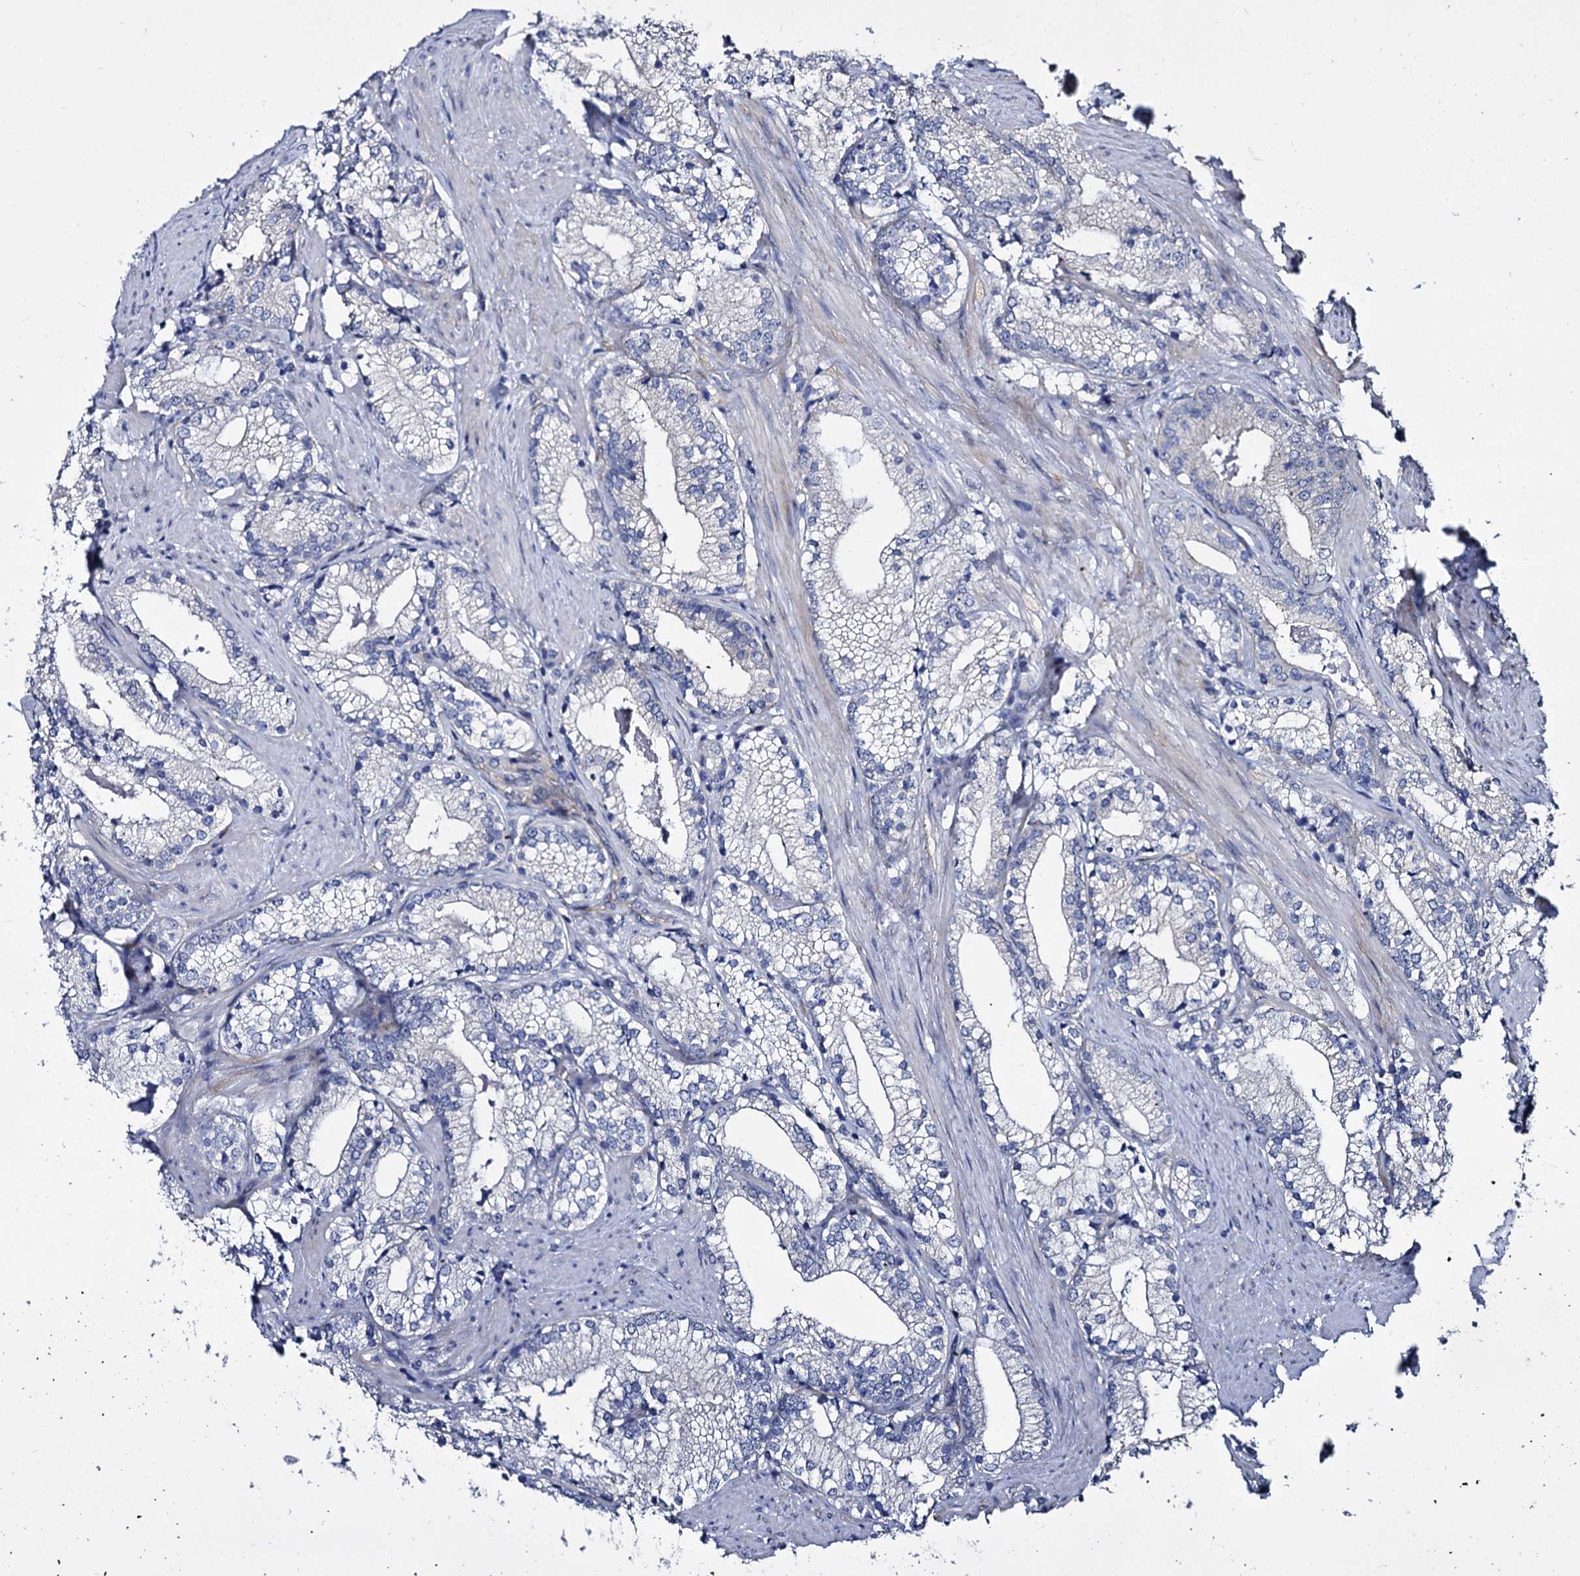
{"staining": {"intensity": "negative", "quantity": "none", "location": "none"}, "tissue": "prostate cancer", "cell_type": "Tumor cells", "image_type": "cancer", "snomed": [{"axis": "morphology", "description": "Adenocarcinoma, High grade"}, {"axis": "topography", "description": "Prostate"}], "caption": "Micrograph shows no significant protein staining in tumor cells of prostate high-grade adenocarcinoma.", "gene": "CBFB", "patient": {"sex": "male", "age": 66}}